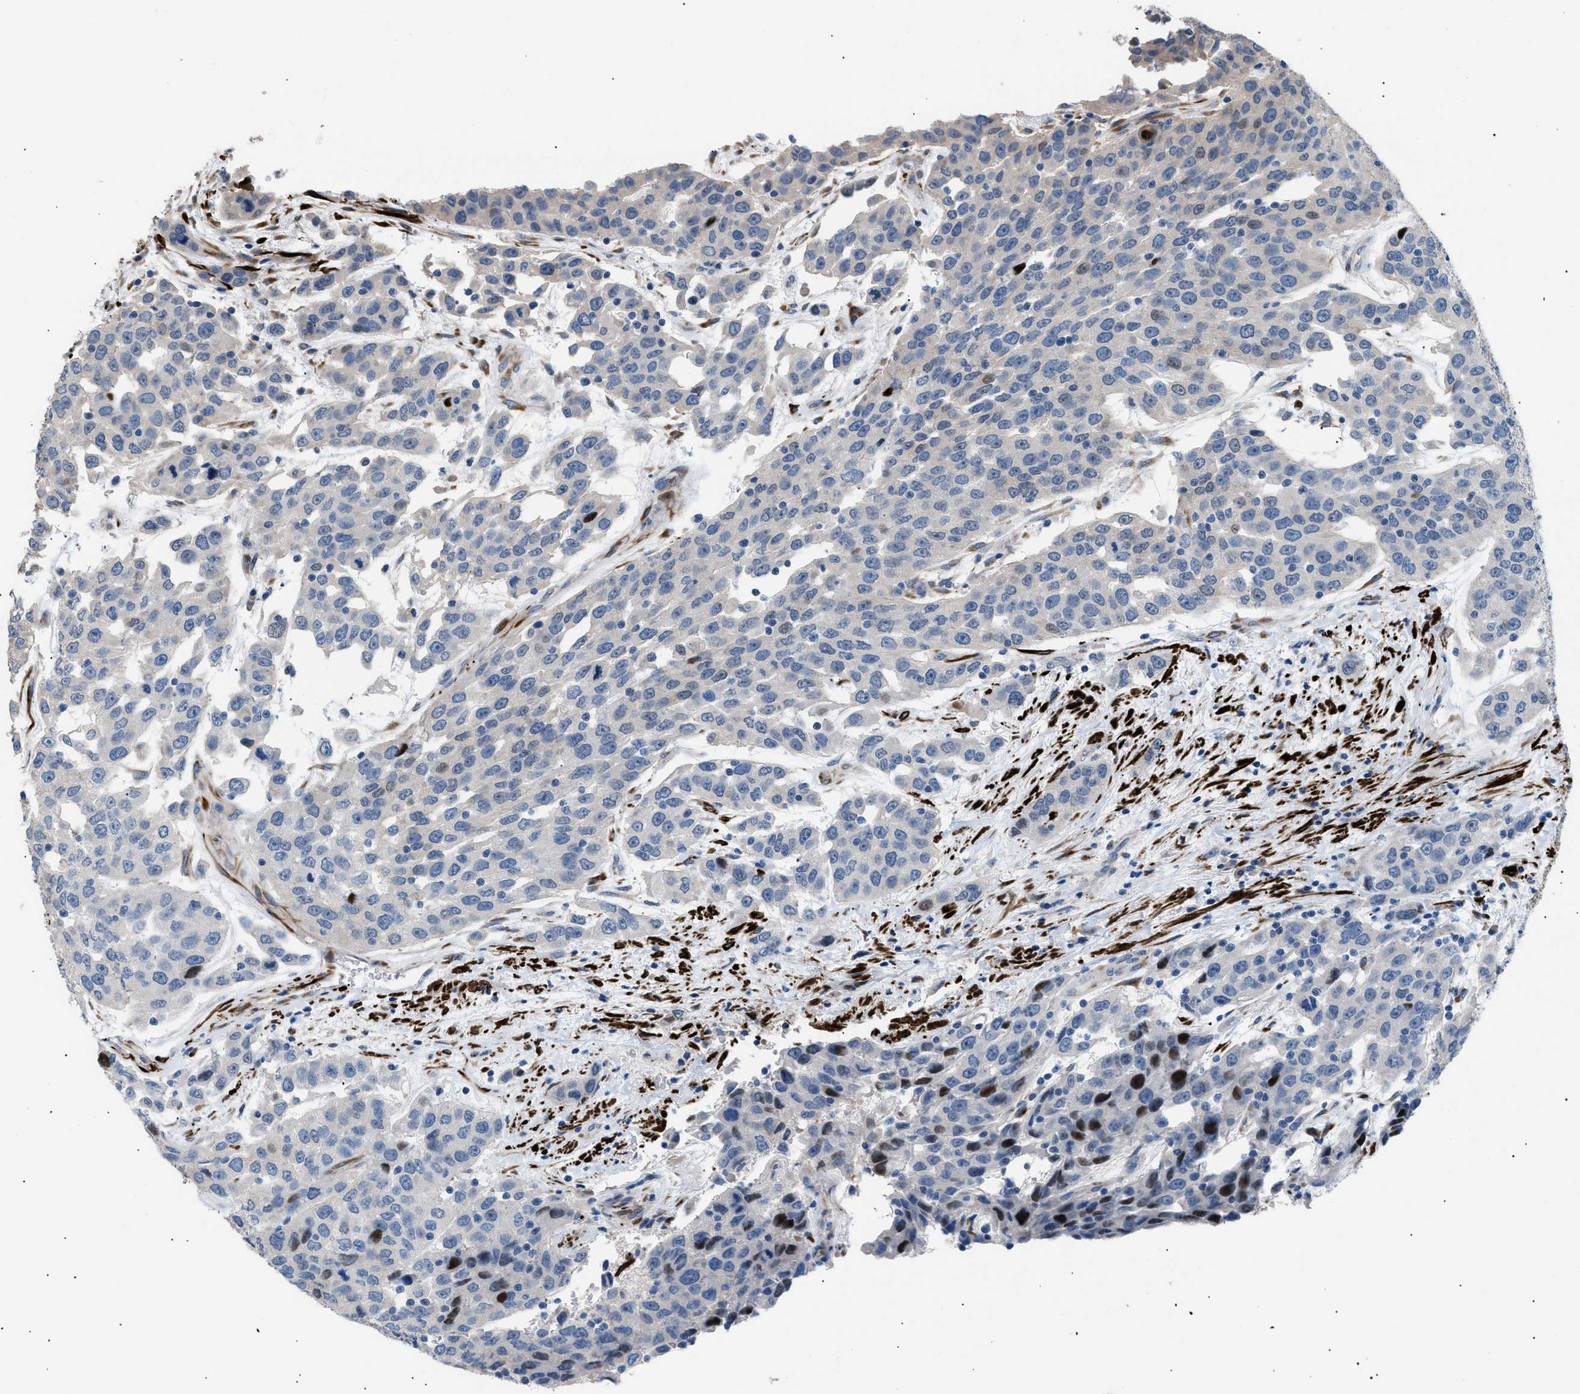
{"staining": {"intensity": "strong", "quantity": "<25%", "location": "nuclear"}, "tissue": "urothelial cancer", "cell_type": "Tumor cells", "image_type": "cancer", "snomed": [{"axis": "morphology", "description": "Urothelial carcinoma, High grade"}, {"axis": "topography", "description": "Urinary bladder"}], "caption": "IHC of urothelial cancer reveals medium levels of strong nuclear positivity in approximately <25% of tumor cells.", "gene": "ICA1", "patient": {"sex": "female", "age": 80}}